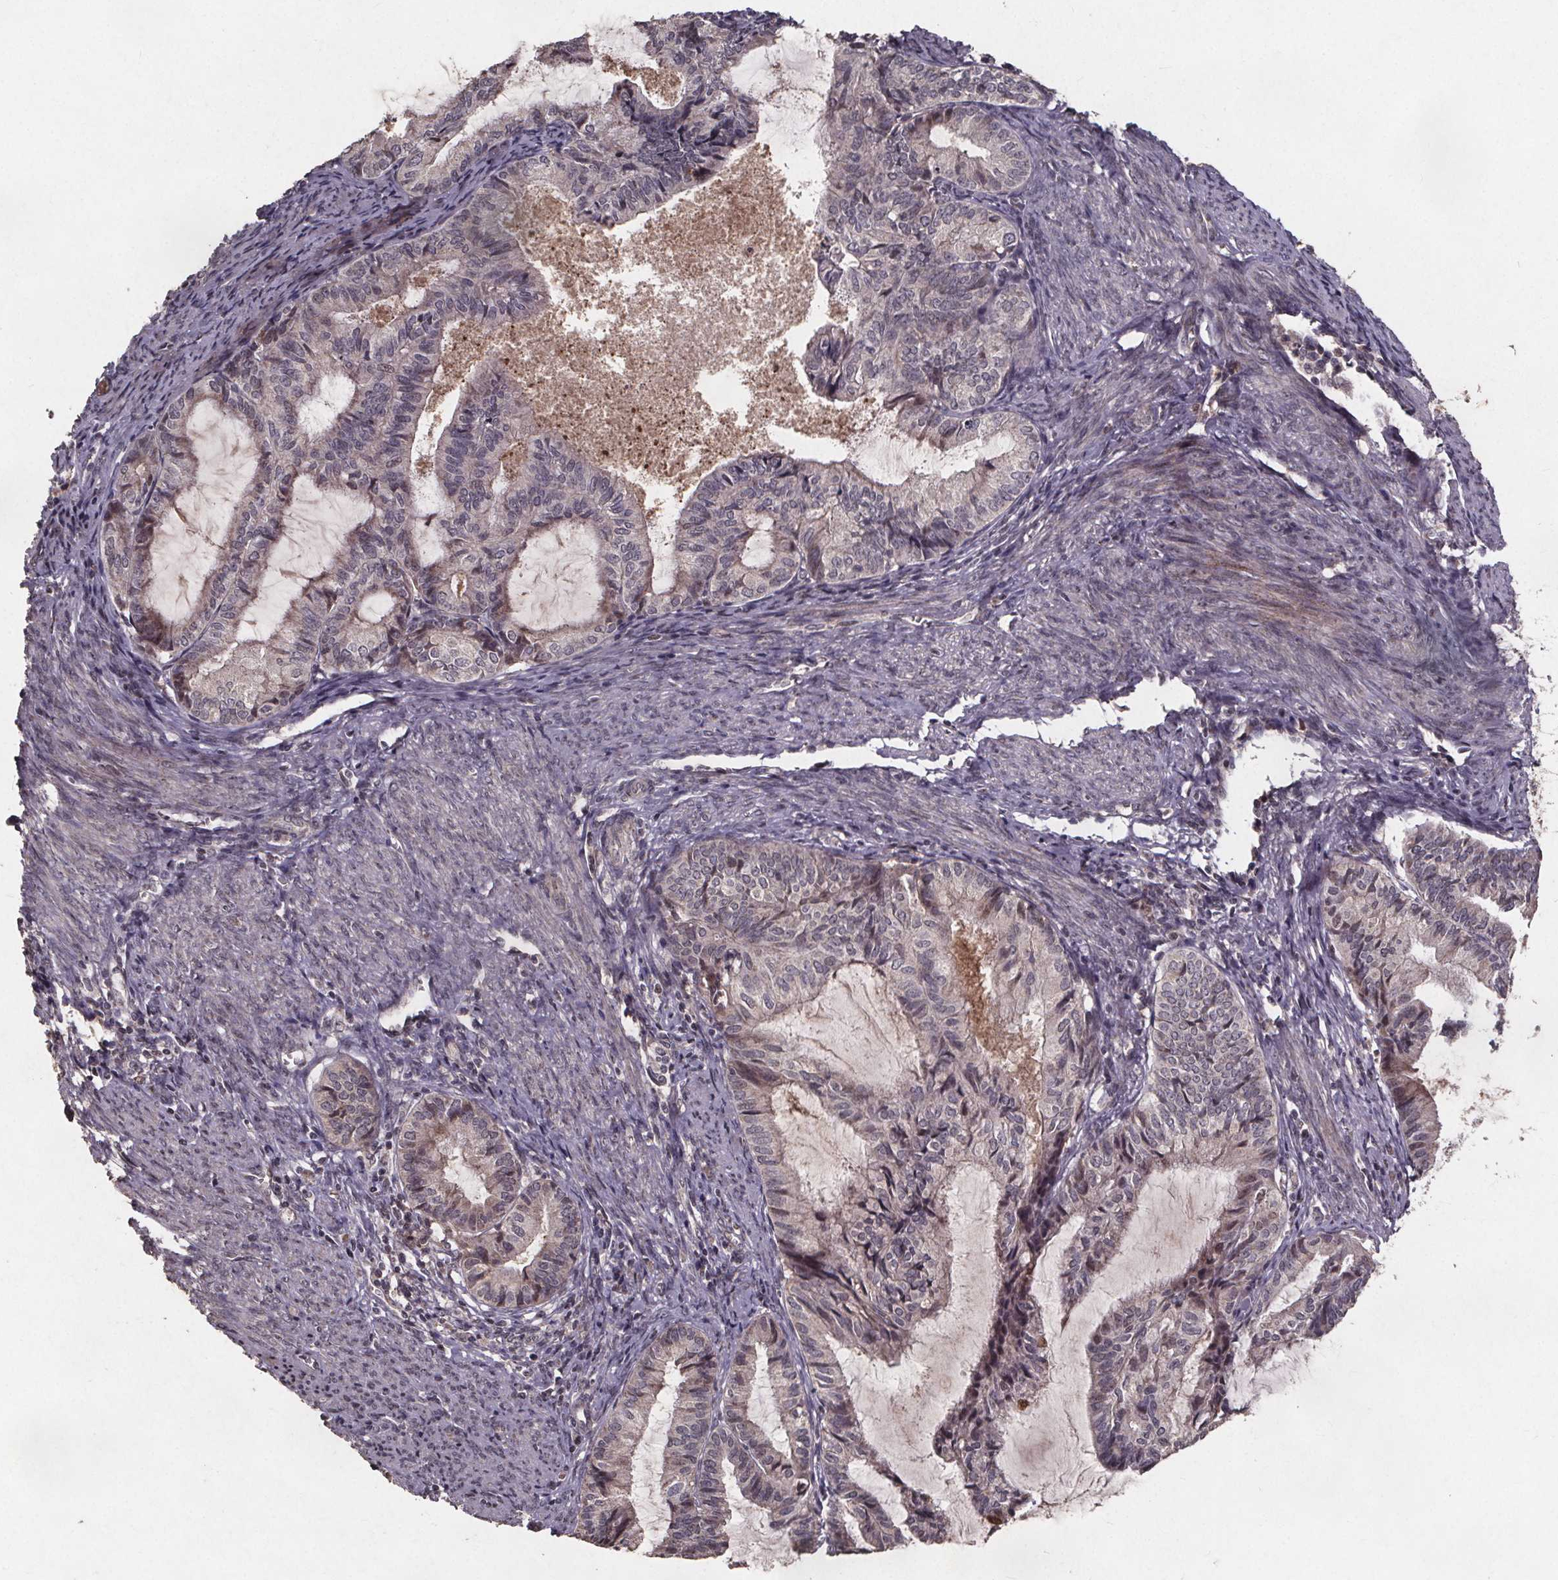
{"staining": {"intensity": "negative", "quantity": "none", "location": "none"}, "tissue": "endometrial cancer", "cell_type": "Tumor cells", "image_type": "cancer", "snomed": [{"axis": "morphology", "description": "Adenocarcinoma, NOS"}, {"axis": "topography", "description": "Endometrium"}], "caption": "High power microscopy image of an immunohistochemistry (IHC) micrograph of adenocarcinoma (endometrial), revealing no significant expression in tumor cells.", "gene": "GPX3", "patient": {"sex": "female", "age": 86}}